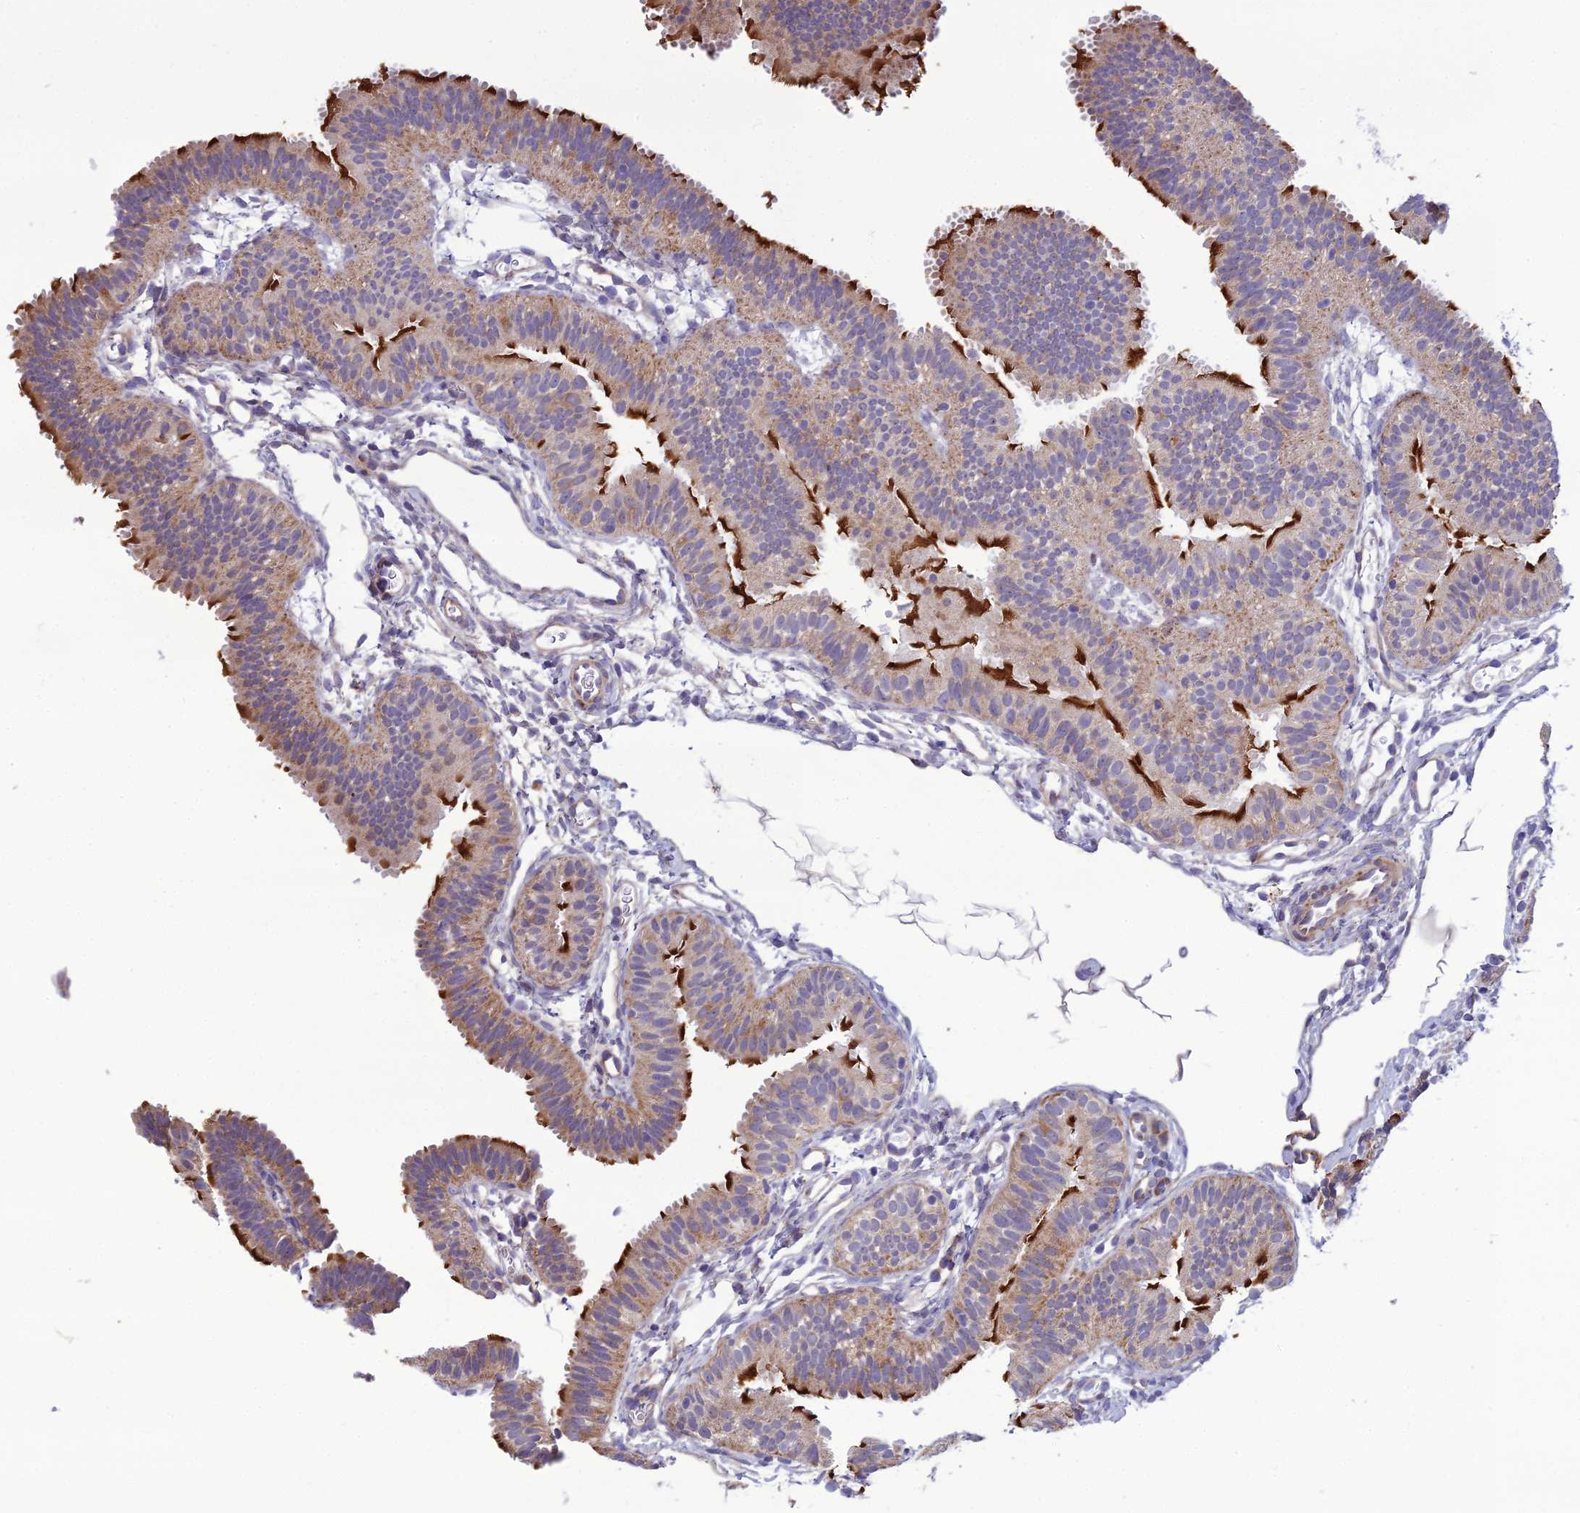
{"staining": {"intensity": "strong", "quantity": "25%-75%", "location": "cytoplasmic/membranous"}, "tissue": "fallopian tube", "cell_type": "Glandular cells", "image_type": "normal", "snomed": [{"axis": "morphology", "description": "Normal tissue, NOS"}, {"axis": "topography", "description": "Fallopian tube"}], "caption": "This photomicrograph demonstrates immunohistochemistry (IHC) staining of unremarkable fallopian tube, with high strong cytoplasmic/membranous staining in about 25%-75% of glandular cells.", "gene": "NODAL", "patient": {"sex": "female", "age": 35}}